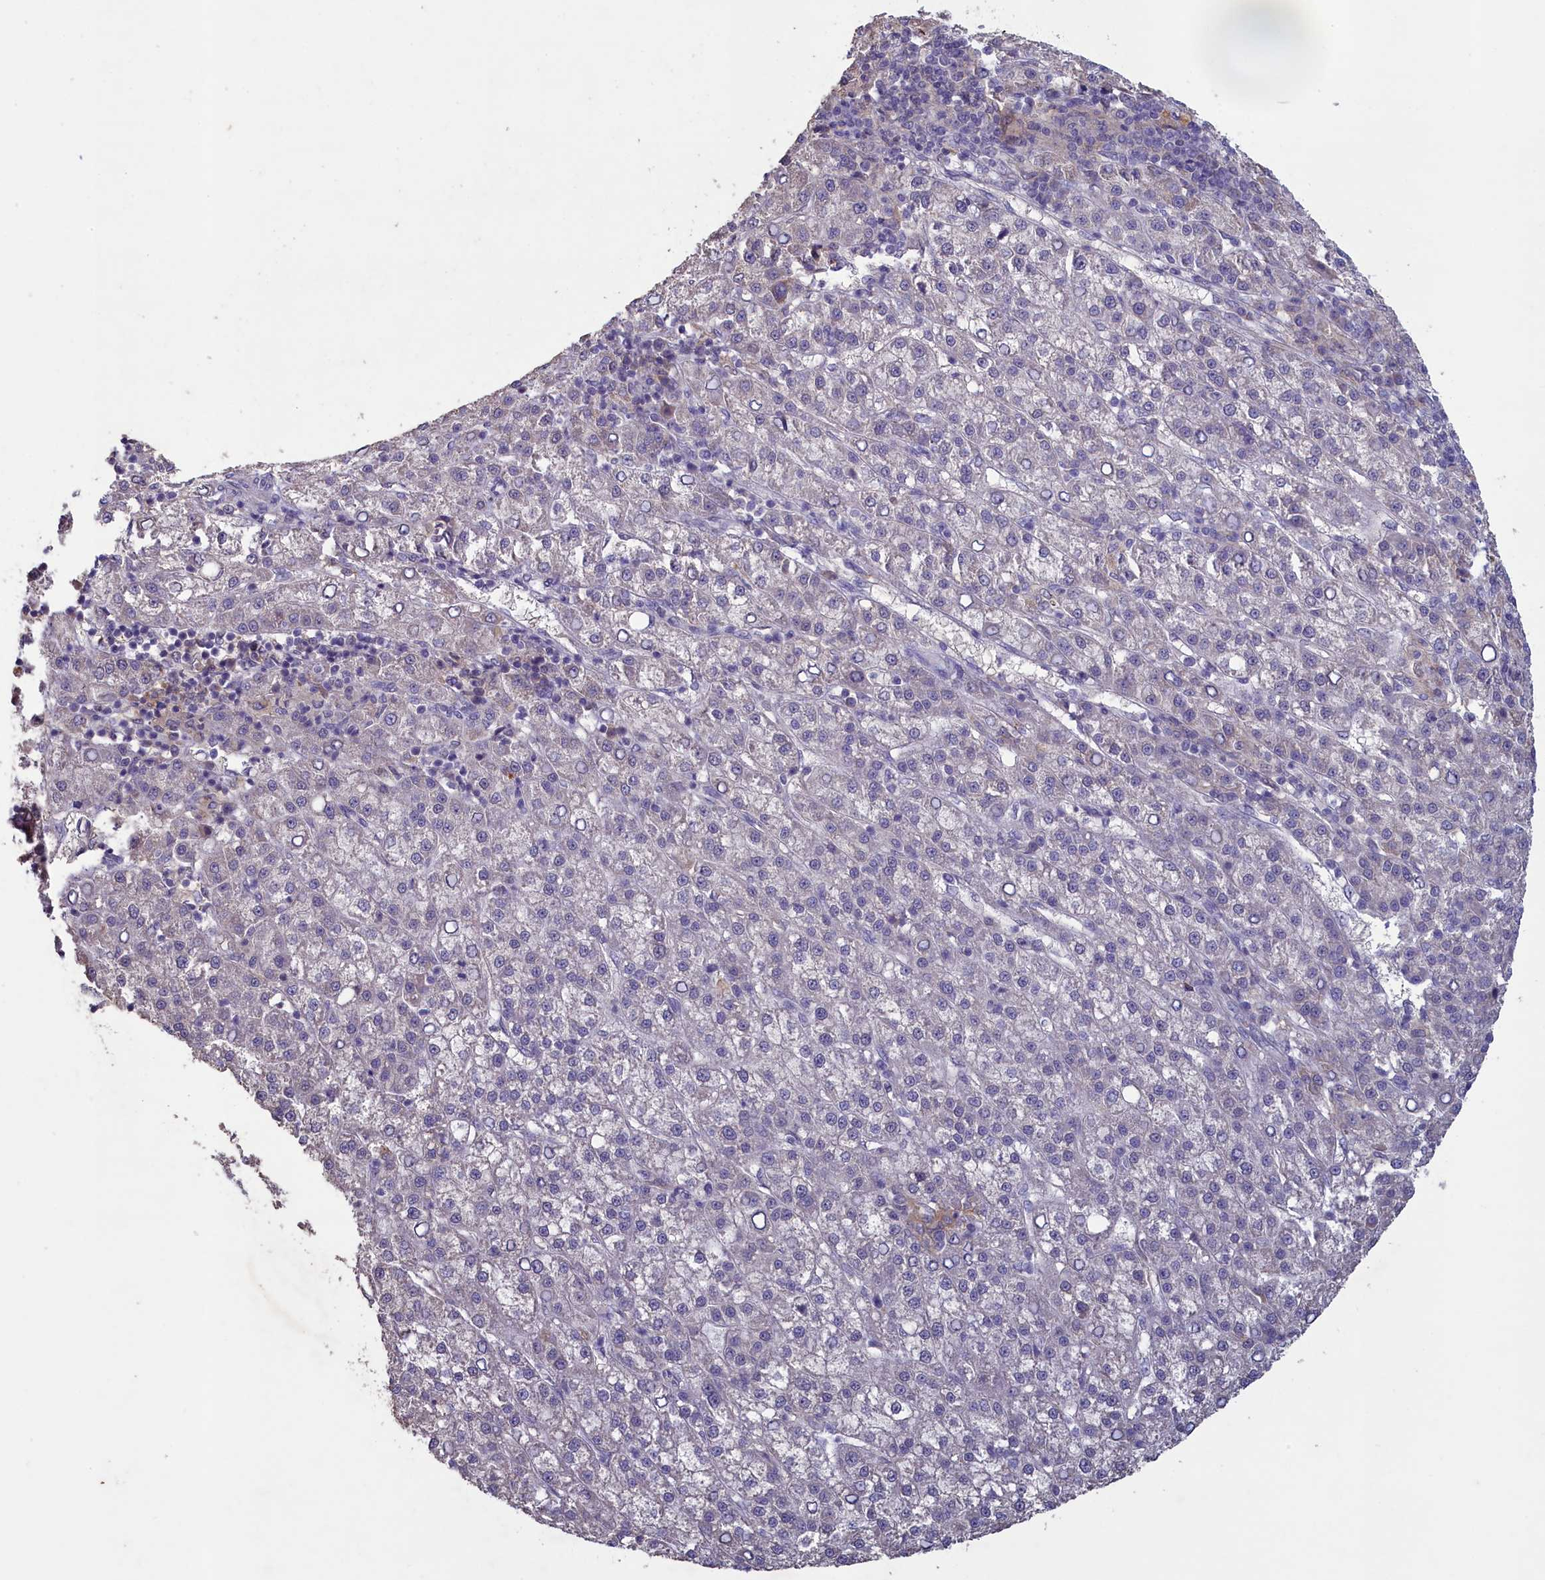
{"staining": {"intensity": "negative", "quantity": "none", "location": "none"}, "tissue": "liver cancer", "cell_type": "Tumor cells", "image_type": "cancer", "snomed": [{"axis": "morphology", "description": "Carcinoma, Hepatocellular, NOS"}, {"axis": "topography", "description": "Liver"}], "caption": "IHC image of neoplastic tissue: liver cancer stained with DAB (3,3'-diaminobenzidine) shows no significant protein expression in tumor cells.", "gene": "ATF7IP2", "patient": {"sex": "female", "age": 58}}